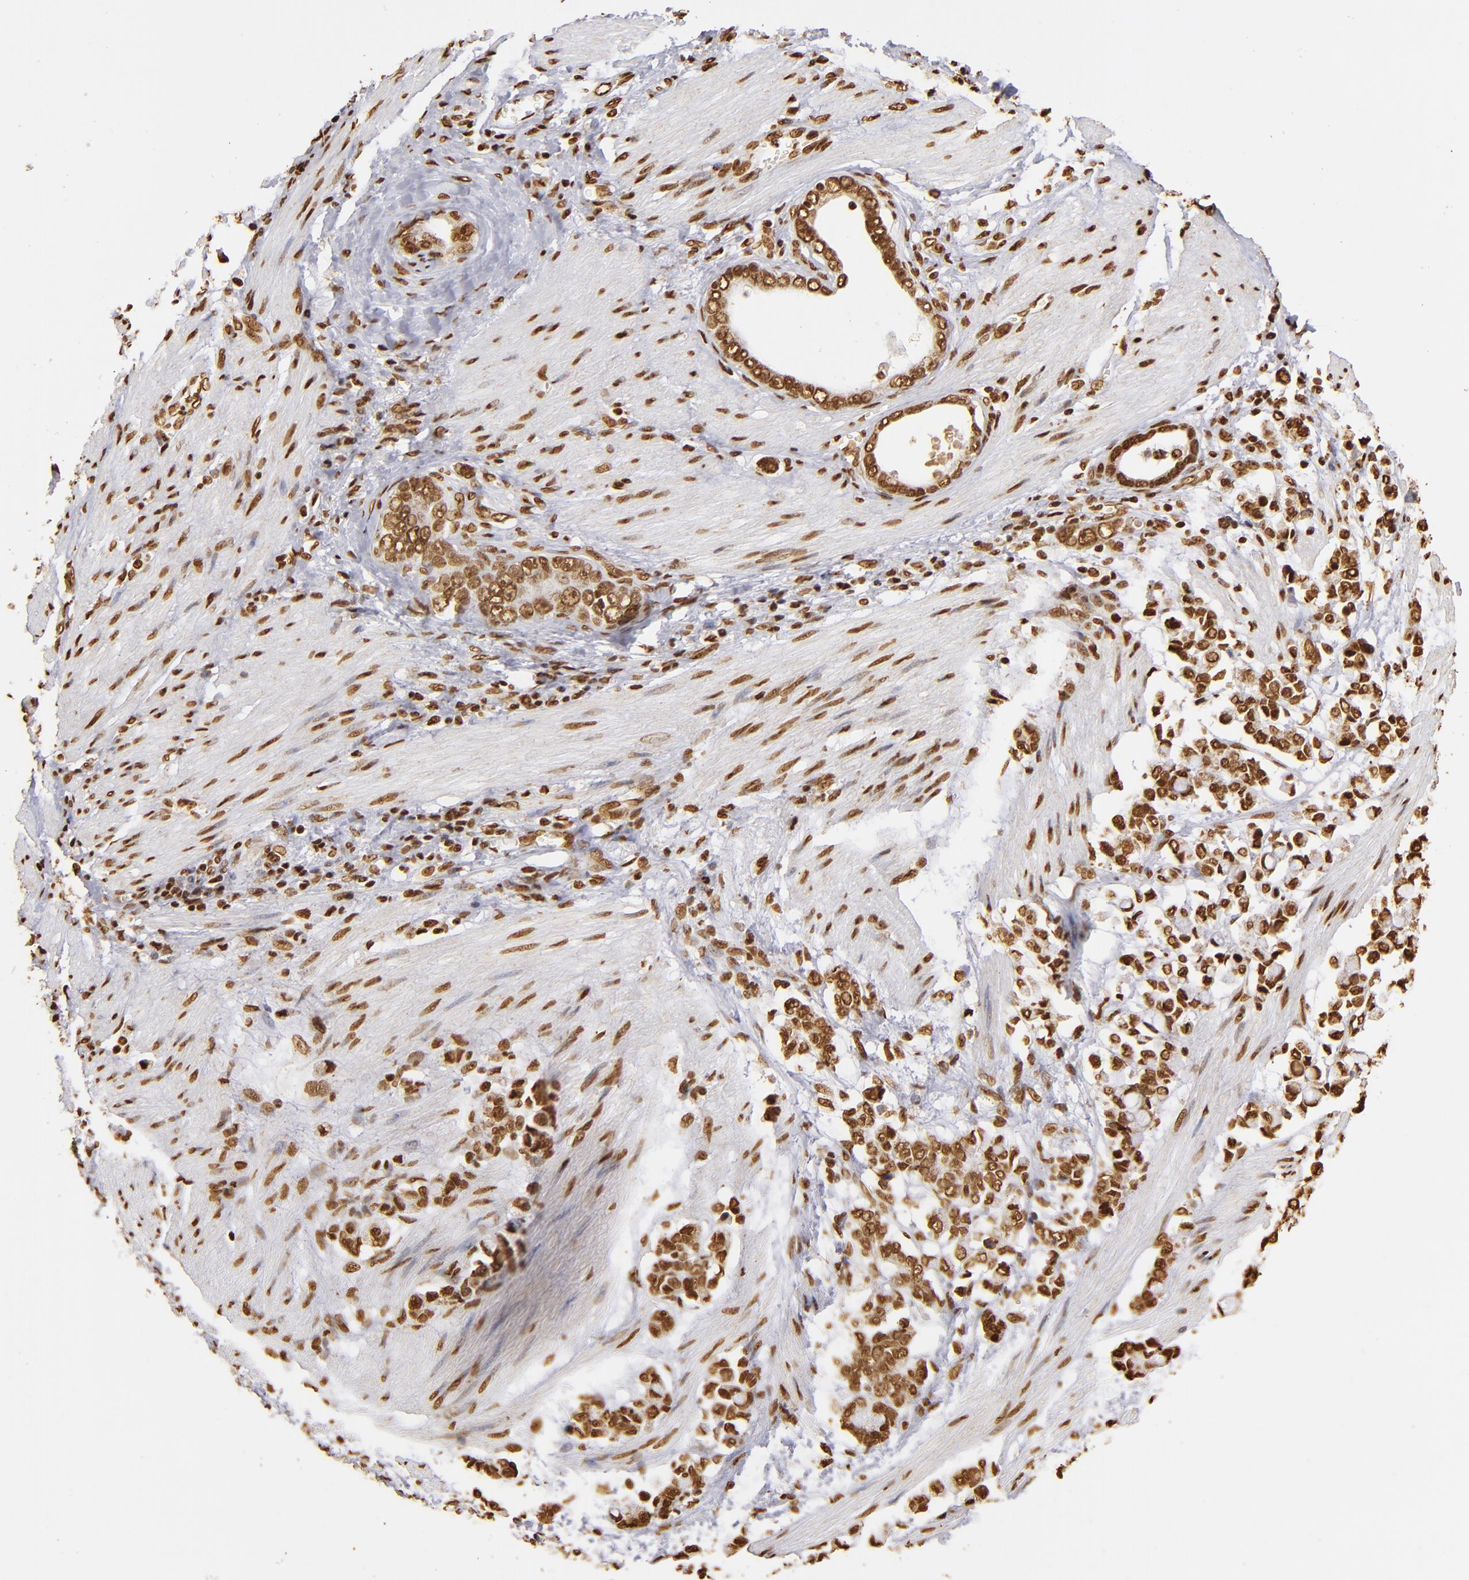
{"staining": {"intensity": "strong", "quantity": ">75%", "location": "nuclear"}, "tissue": "stomach cancer", "cell_type": "Tumor cells", "image_type": "cancer", "snomed": [{"axis": "morphology", "description": "Adenocarcinoma, NOS"}, {"axis": "topography", "description": "Stomach"}], "caption": "An image showing strong nuclear positivity in about >75% of tumor cells in stomach adenocarcinoma, as visualized by brown immunohistochemical staining.", "gene": "ILF3", "patient": {"sex": "male", "age": 78}}